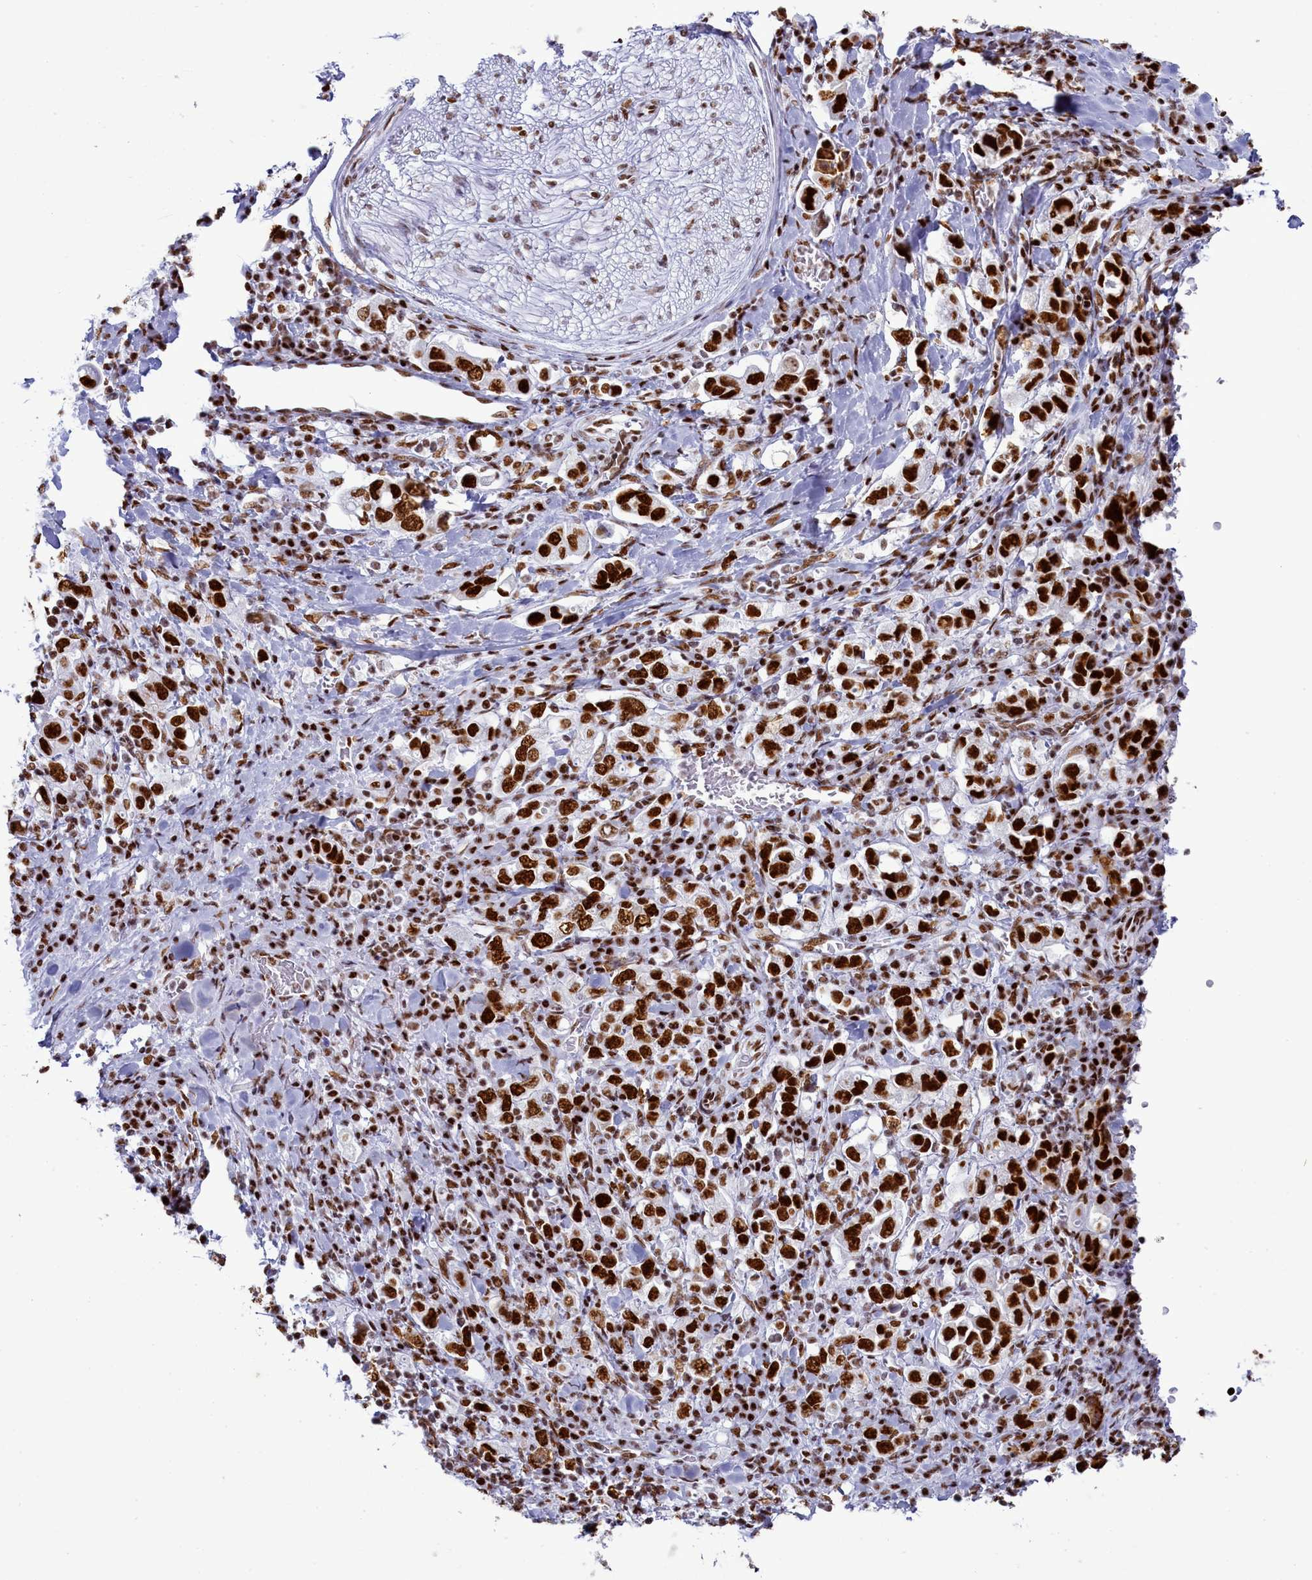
{"staining": {"intensity": "strong", "quantity": ">75%", "location": "nuclear"}, "tissue": "stomach cancer", "cell_type": "Tumor cells", "image_type": "cancer", "snomed": [{"axis": "morphology", "description": "Adenocarcinoma, NOS"}, {"axis": "topography", "description": "Stomach, upper"}], "caption": "Strong nuclear expression for a protein is seen in about >75% of tumor cells of adenocarcinoma (stomach) using IHC.", "gene": "RALY", "patient": {"sex": "male", "age": 62}}